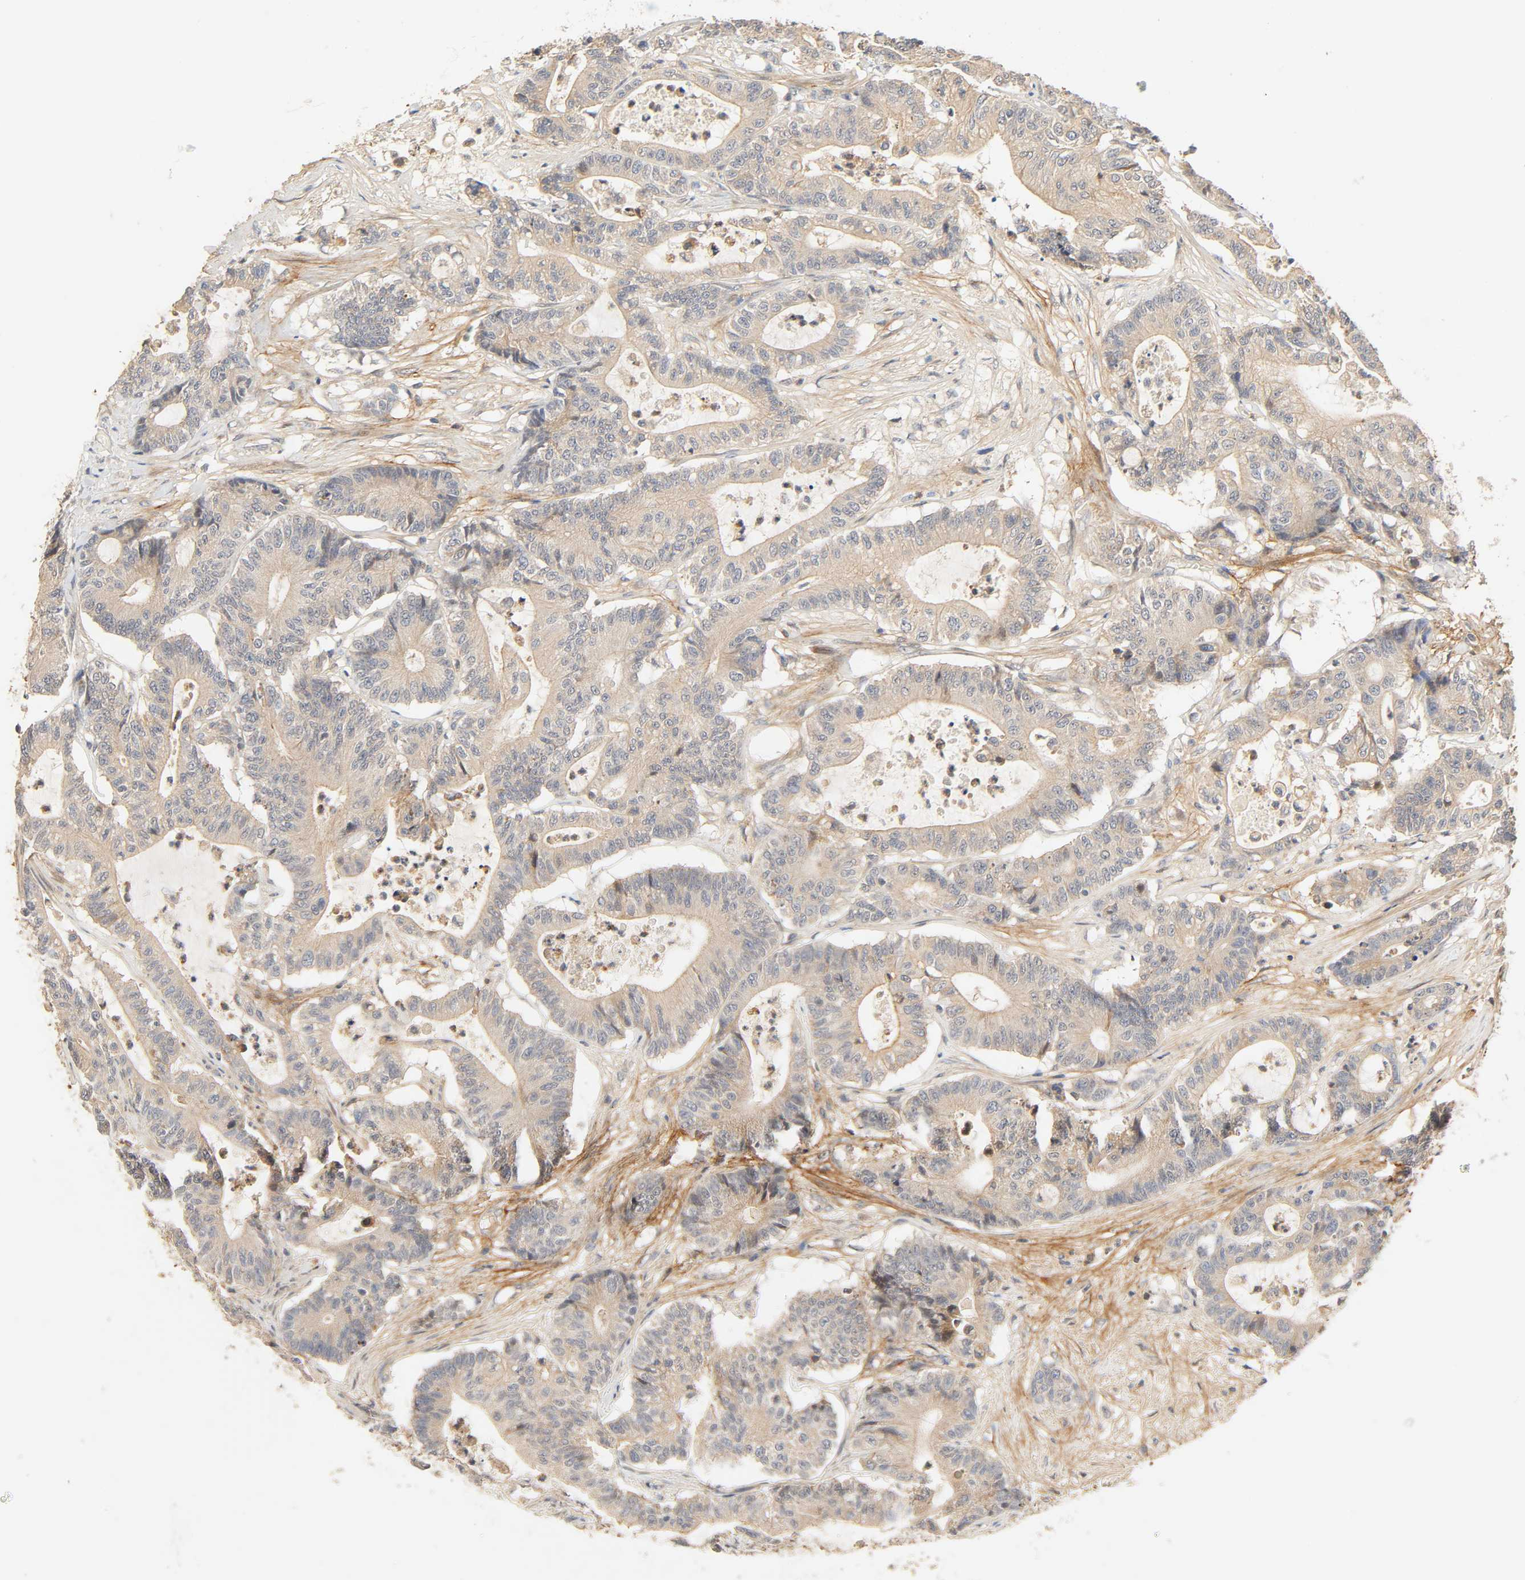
{"staining": {"intensity": "weak", "quantity": ">75%", "location": "cytoplasmic/membranous"}, "tissue": "colorectal cancer", "cell_type": "Tumor cells", "image_type": "cancer", "snomed": [{"axis": "morphology", "description": "Adenocarcinoma, NOS"}, {"axis": "topography", "description": "Colon"}], "caption": "Colorectal cancer (adenocarcinoma) tissue demonstrates weak cytoplasmic/membranous positivity in approximately >75% of tumor cells, visualized by immunohistochemistry. (DAB (3,3'-diaminobenzidine) IHC, brown staining for protein, blue staining for nuclei).", "gene": "CACNA1G", "patient": {"sex": "female", "age": 84}}